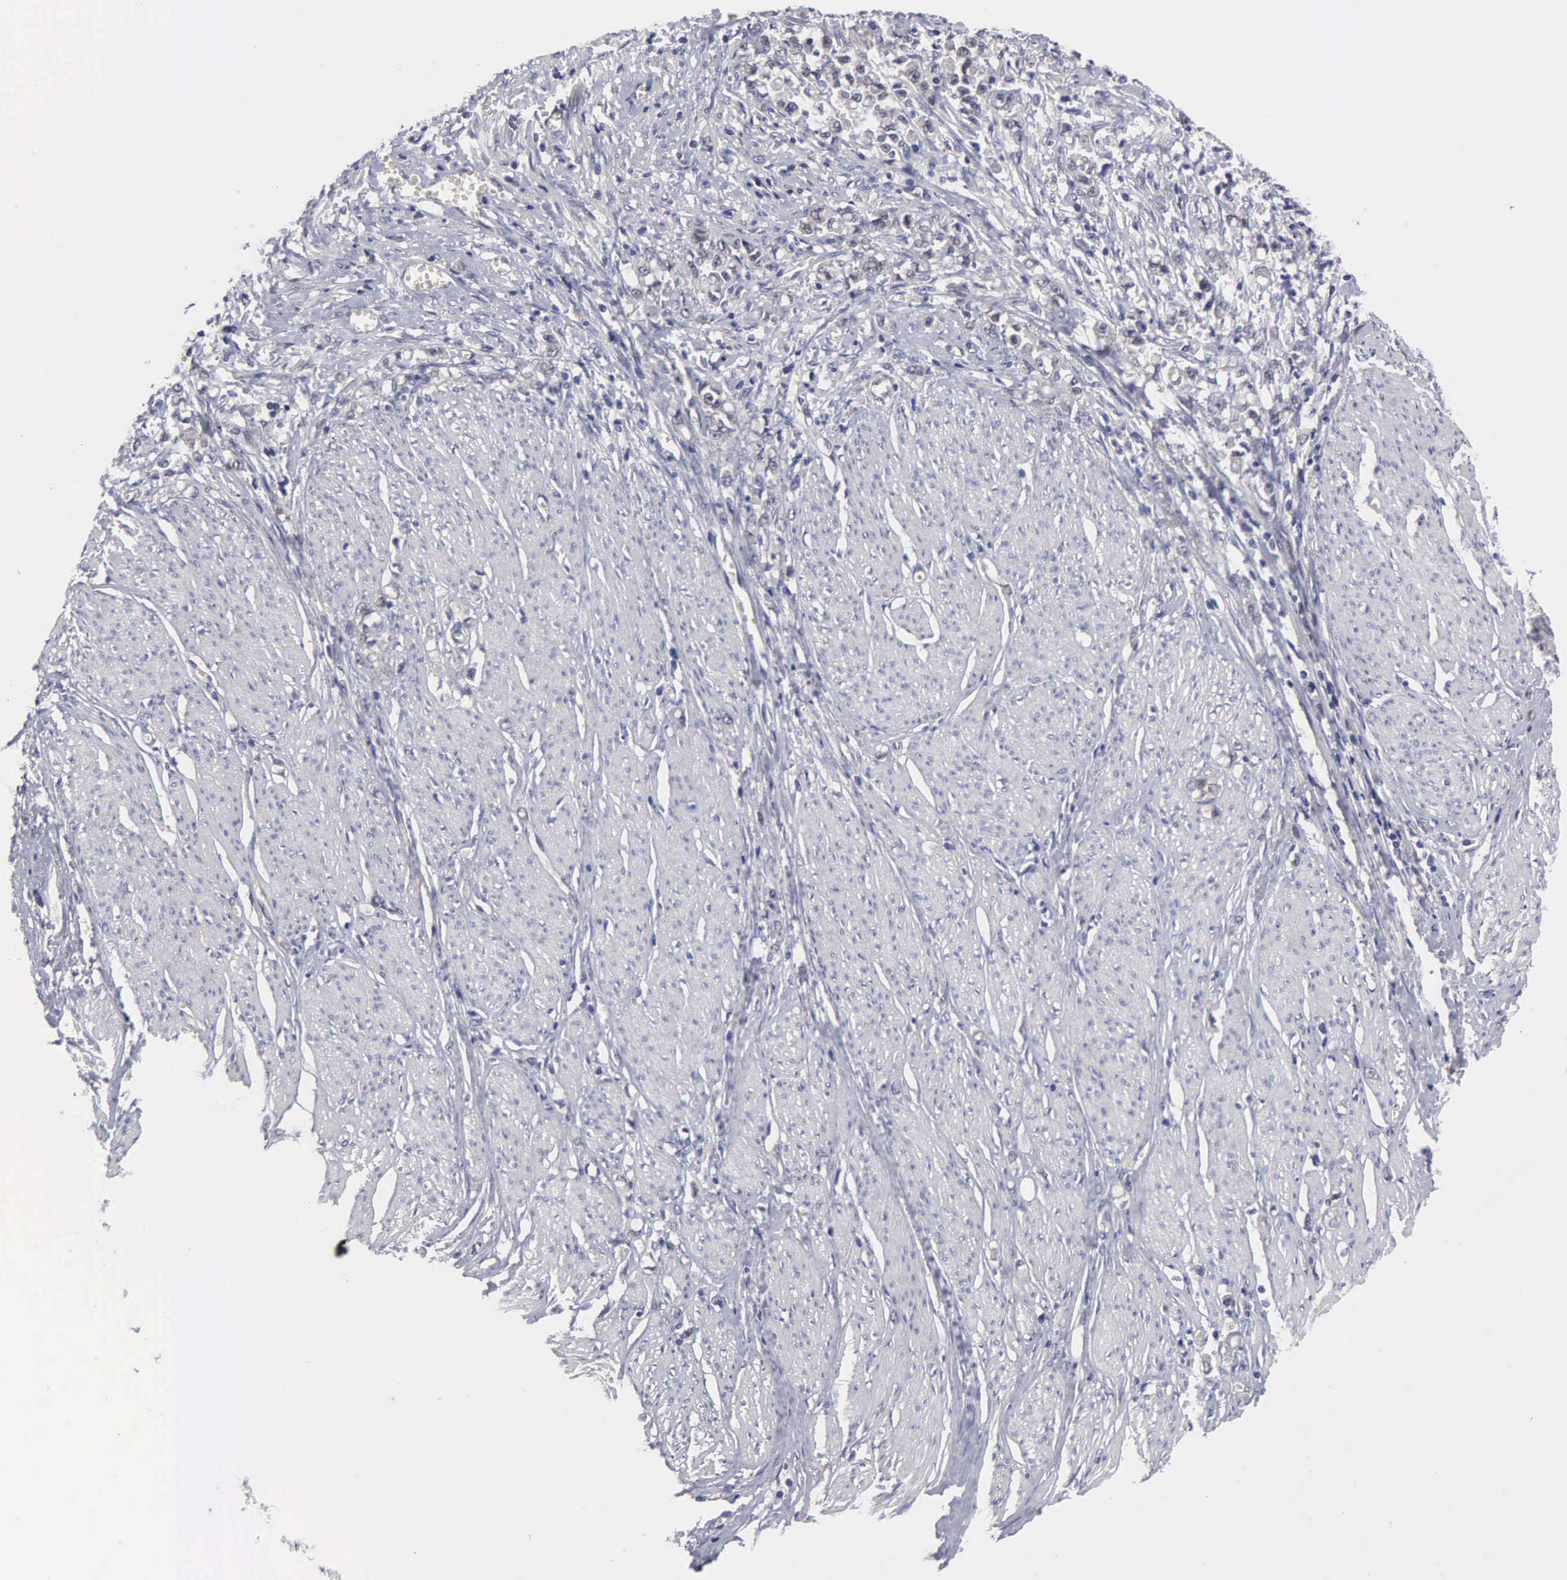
{"staining": {"intensity": "negative", "quantity": "none", "location": "none"}, "tissue": "stomach cancer", "cell_type": "Tumor cells", "image_type": "cancer", "snomed": [{"axis": "morphology", "description": "Adenocarcinoma, NOS"}, {"axis": "topography", "description": "Stomach"}], "caption": "Human adenocarcinoma (stomach) stained for a protein using immunohistochemistry (IHC) displays no positivity in tumor cells.", "gene": "ZBTB33", "patient": {"sex": "male", "age": 72}}